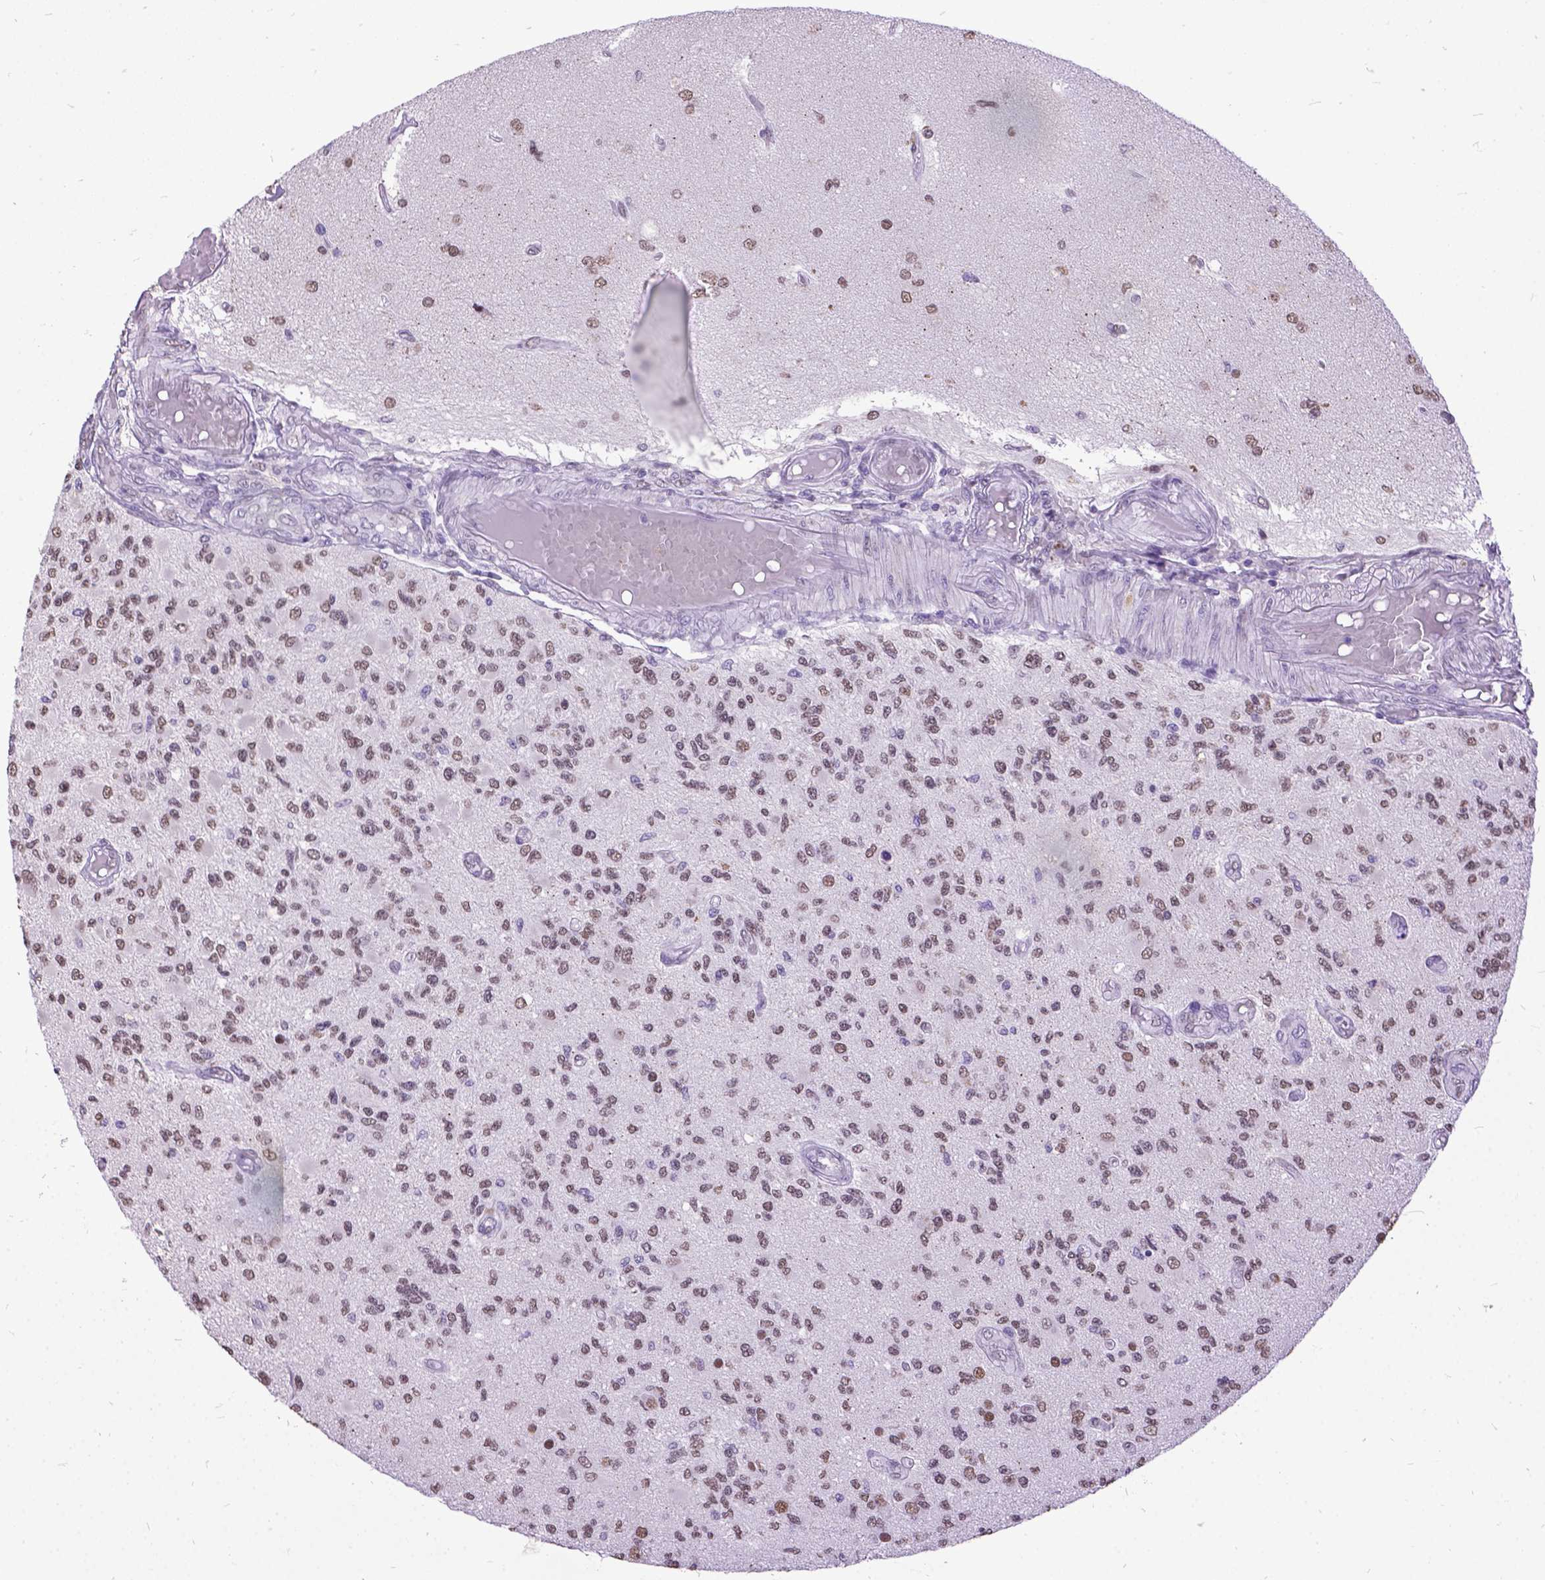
{"staining": {"intensity": "weak", "quantity": ">75%", "location": "nuclear"}, "tissue": "glioma", "cell_type": "Tumor cells", "image_type": "cancer", "snomed": [{"axis": "morphology", "description": "Glioma, malignant, High grade"}, {"axis": "topography", "description": "Brain"}], "caption": "Malignant high-grade glioma stained for a protein (brown) demonstrates weak nuclear positive staining in approximately >75% of tumor cells.", "gene": "MARCHF10", "patient": {"sex": "female", "age": 63}}